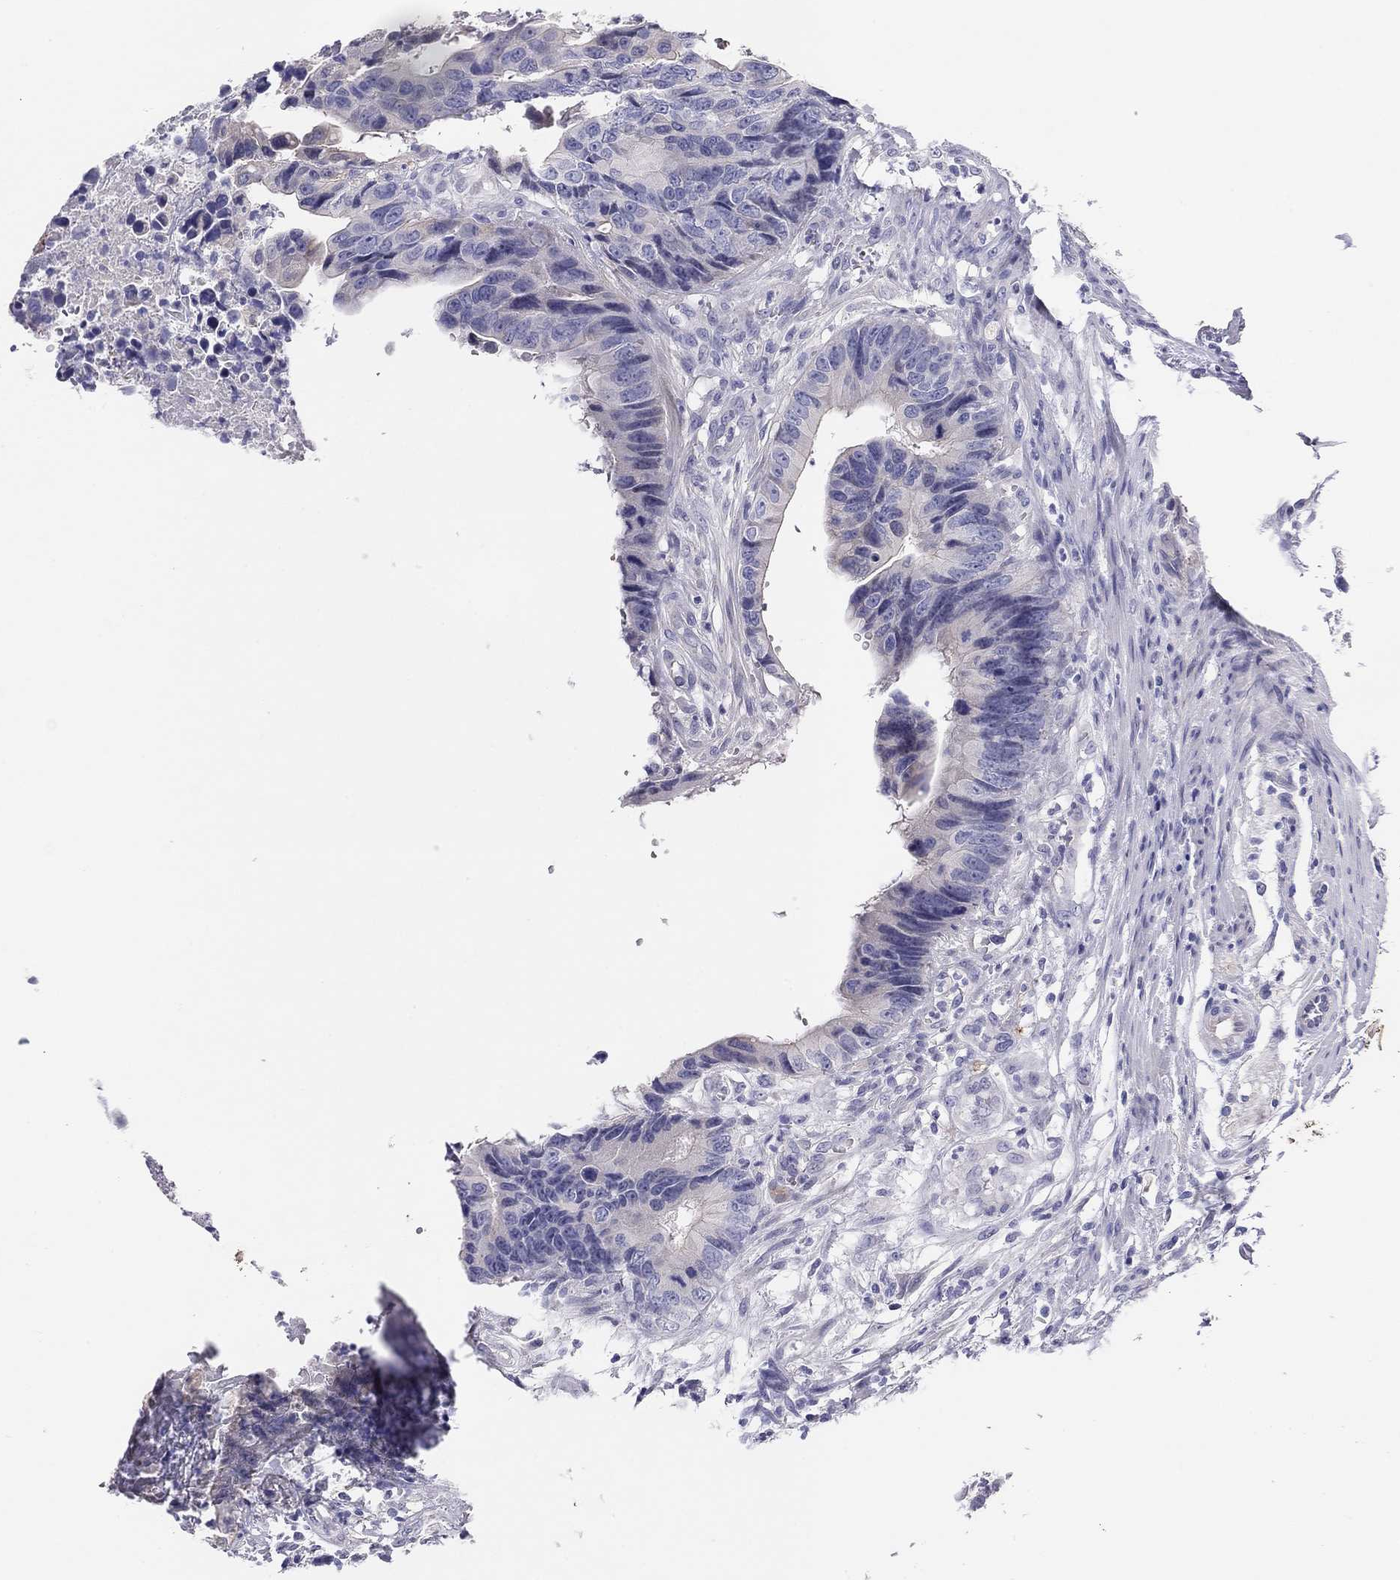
{"staining": {"intensity": "negative", "quantity": "none", "location": "none"}, "tissue": "colorectal cancer", "cell_type": "Tumor cells", "image_type": "cancer", "snomed": [{"axis": "morphology", "description": "Adenocarcinoma, NOS"}, {"axis": "topography", "description": "Colon"}], "caption": "This is an immunohistochemistry (IHC) histopathology image of human colorectal cancer. There is no expression in tumor cells.", "gene": "MGAT4C", "patient": {"sex": "female", "age": 87}}